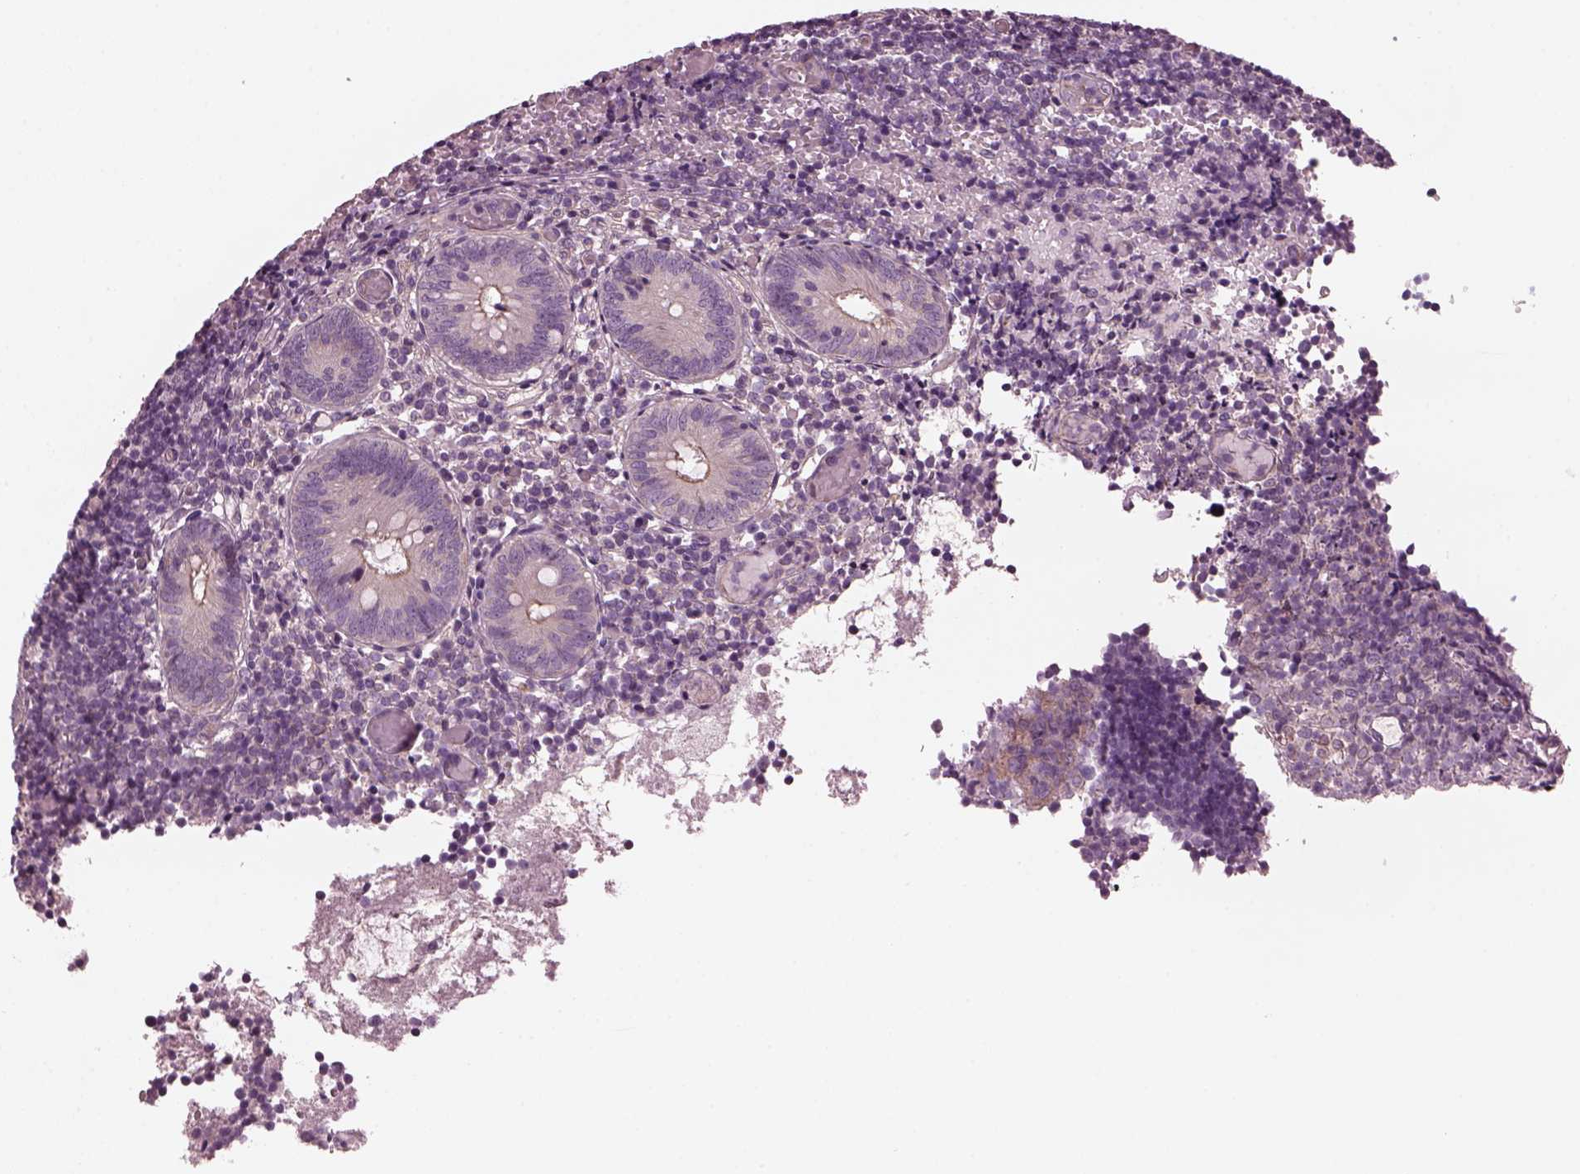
{"staining": {"intensity": "moderate", "quantity": "<25%", "location": "cytoplasmic/membranous"}, "tissue": "appendix", "cell_type": "Glandular cells", "image_type": "normal", "snomed": [{"axis": "morphology", "description": "Normal tissue, NOS"}, {"axis": "topography", "description": "Appendix"}], "caption": "Brown immunohistochemical staining in normal appendix reveals moderate cytoplasmic/membranous staining in about <25% of glandular cells. (DAB = brown stain, brightfield microscopy at high magnification).", "gene": "ODAD1", "patient": {"sex": "female", "age": 32}}